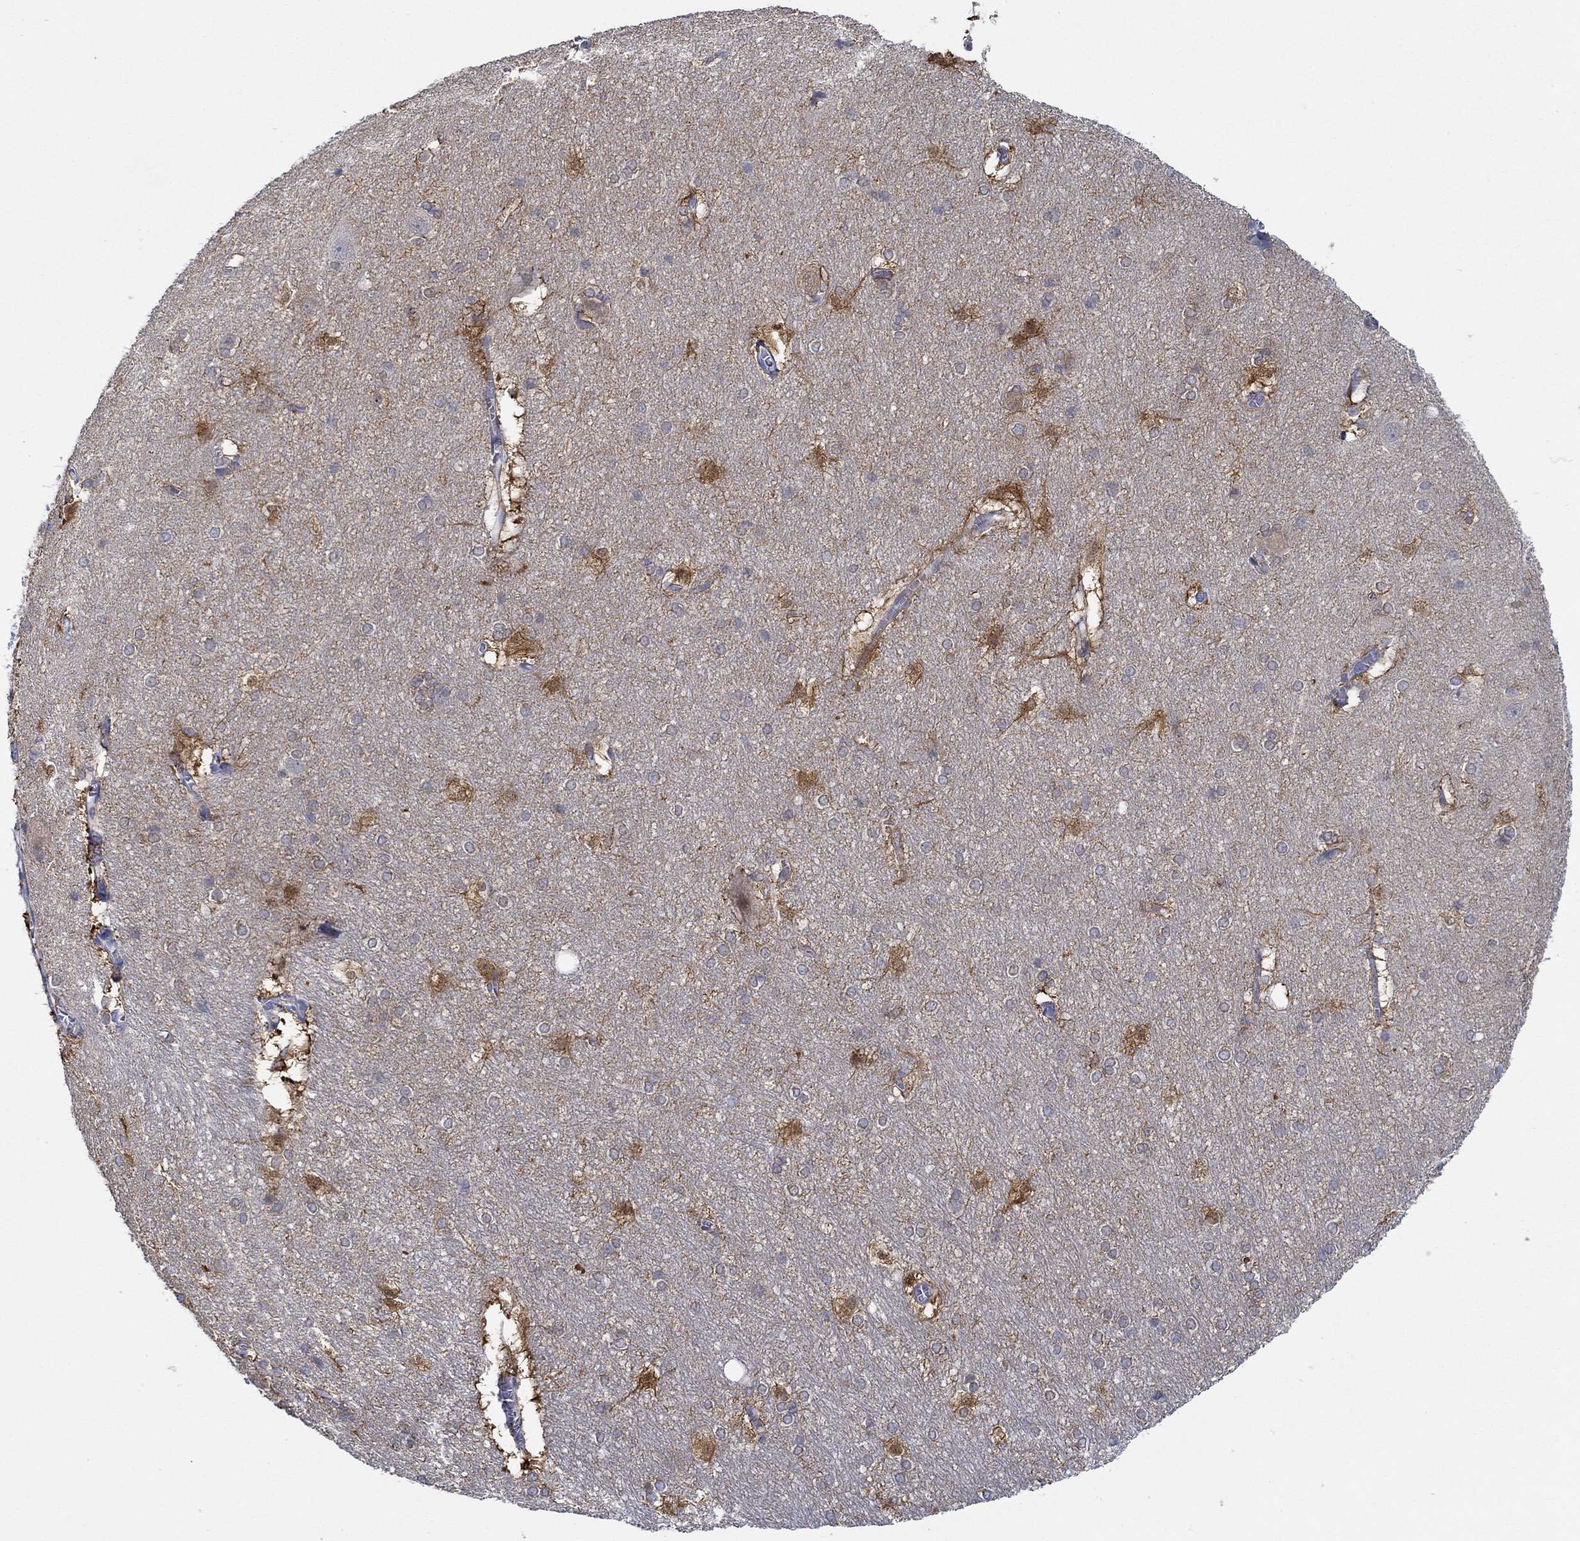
{"staining": {"intensity": "strong", "quantity": "<25%", "location": "cytoplasmic/membranous"}, "tissue": "hippocampus", "cell_type": "Glial cells", "image_type": "normal", "snomed": [{"axis": "morphology", "description": "Normal tissue, NOS"}, {"axis": "topography", "description": "Cerebral cortex"}, {"axis": "topography", "description": "Hippocampus"}], "caption": "Unremarkable hippocampus reveals strong cytoplasmic/membranous staining in about <25% of glial cells, visualized by immunohistochemistry. The staining is performed using DAB brown chromogen to label protein expression. The nuclei are counter-stained blue using hematoxylin.", "gene": "SLC27A3", "patient": {"sex": "female", "age": 19}}